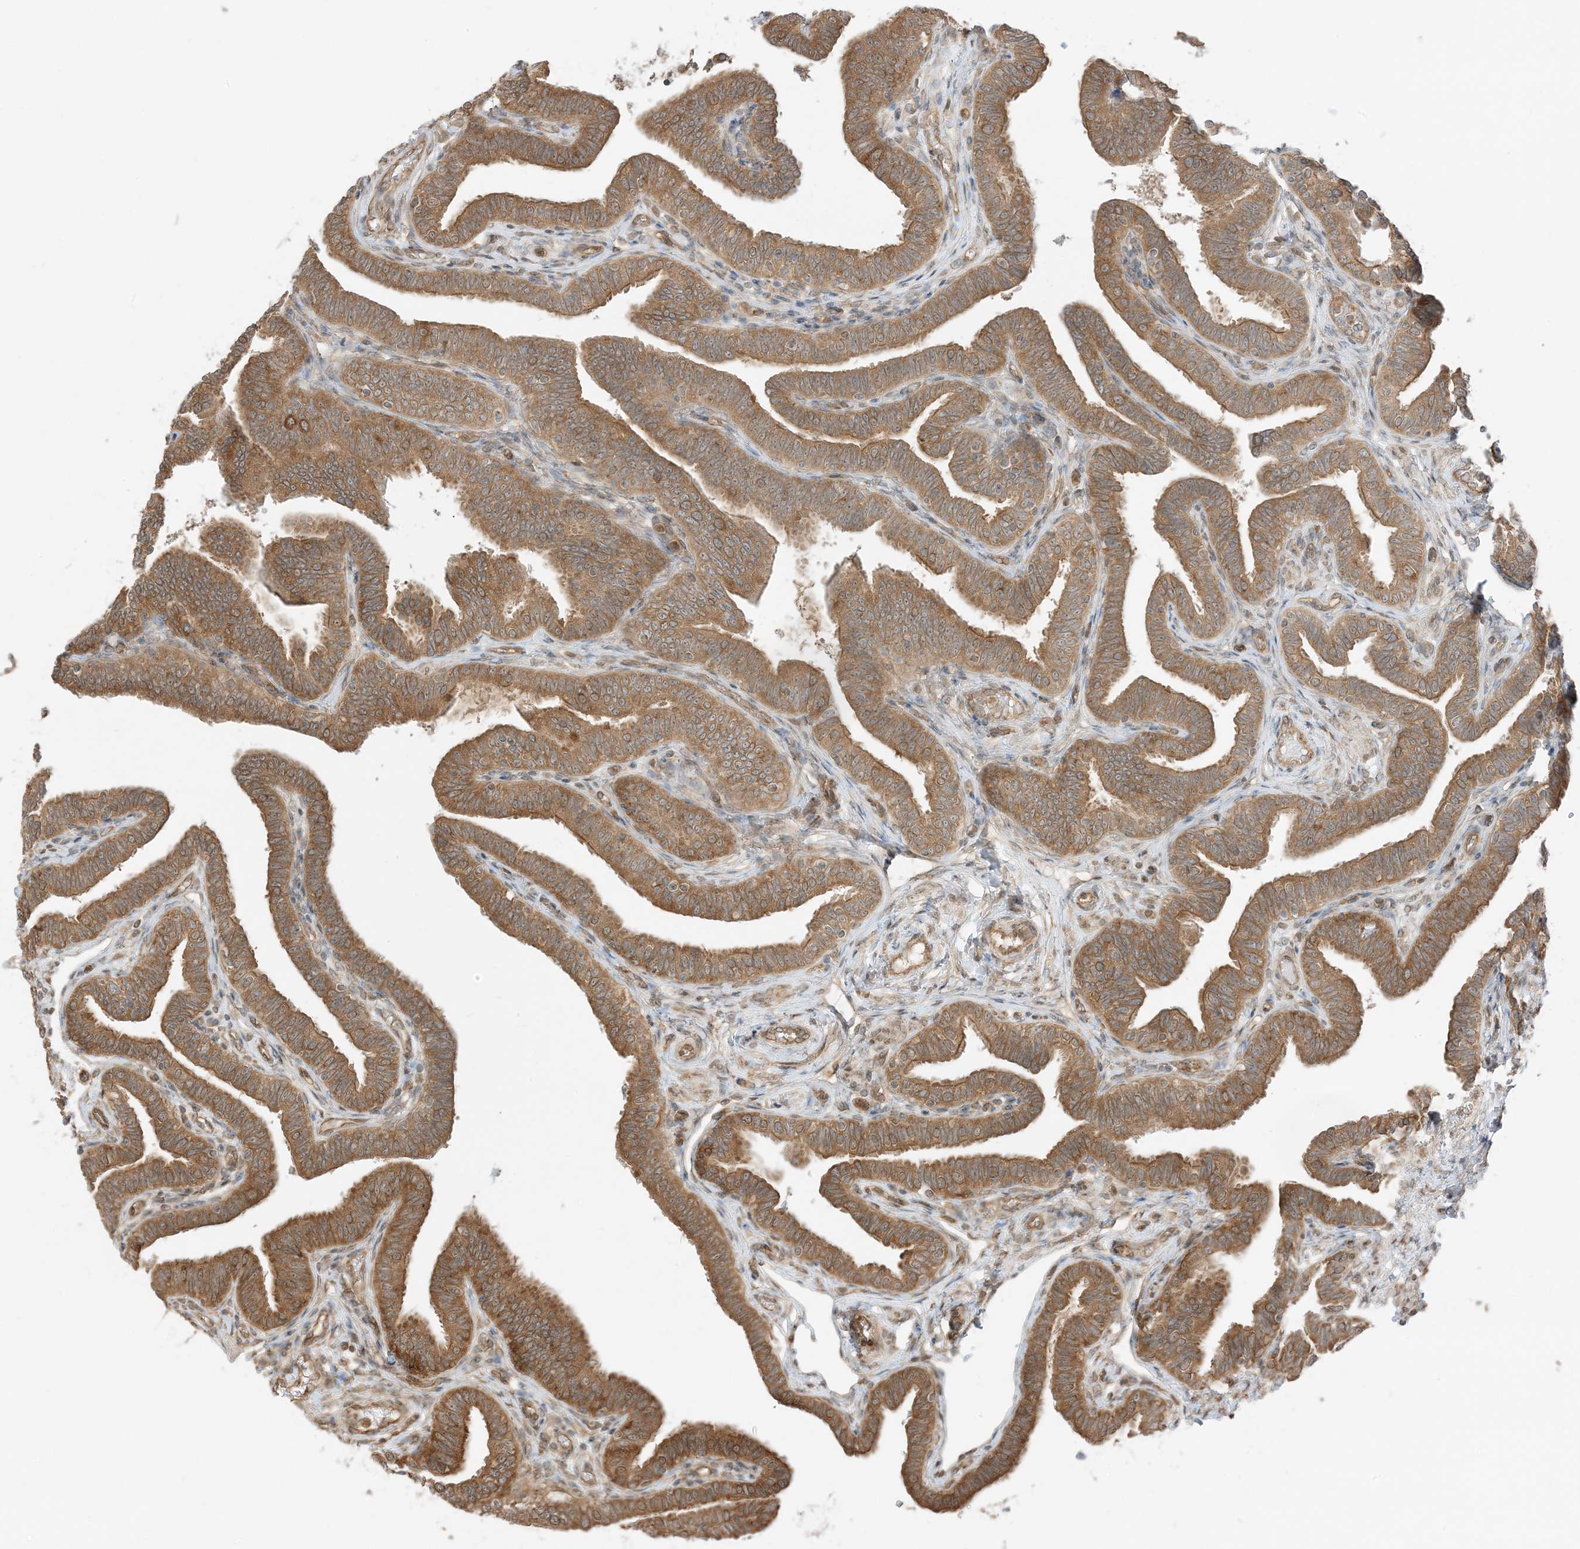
{"staining": {"intensity": "strong", "quantity": ">75%", "location": "cytoplasmic/membranous"}, "tissue": "fallopian tube", "cell_type": "Glandular cells", "image_type": "normal", "snomed": [{"axis": "morphology", "description": "Normal tissue, NOS"}, {"axis": "topography", "description": "Fallopian tube"}], "caption": "Immunohistochemistry (IHC) histopathology image of normal fallopian tube: fallopian tube stained using immunohistochemistry displays high levels of strong protein expression localized specifically in the cytoplasmic/membranous of glandular cells, appearing as a cytoplasmic/membranous brown color.", "gene": "UBAP2L", "patient": {"sex": "female", "age": 39}}